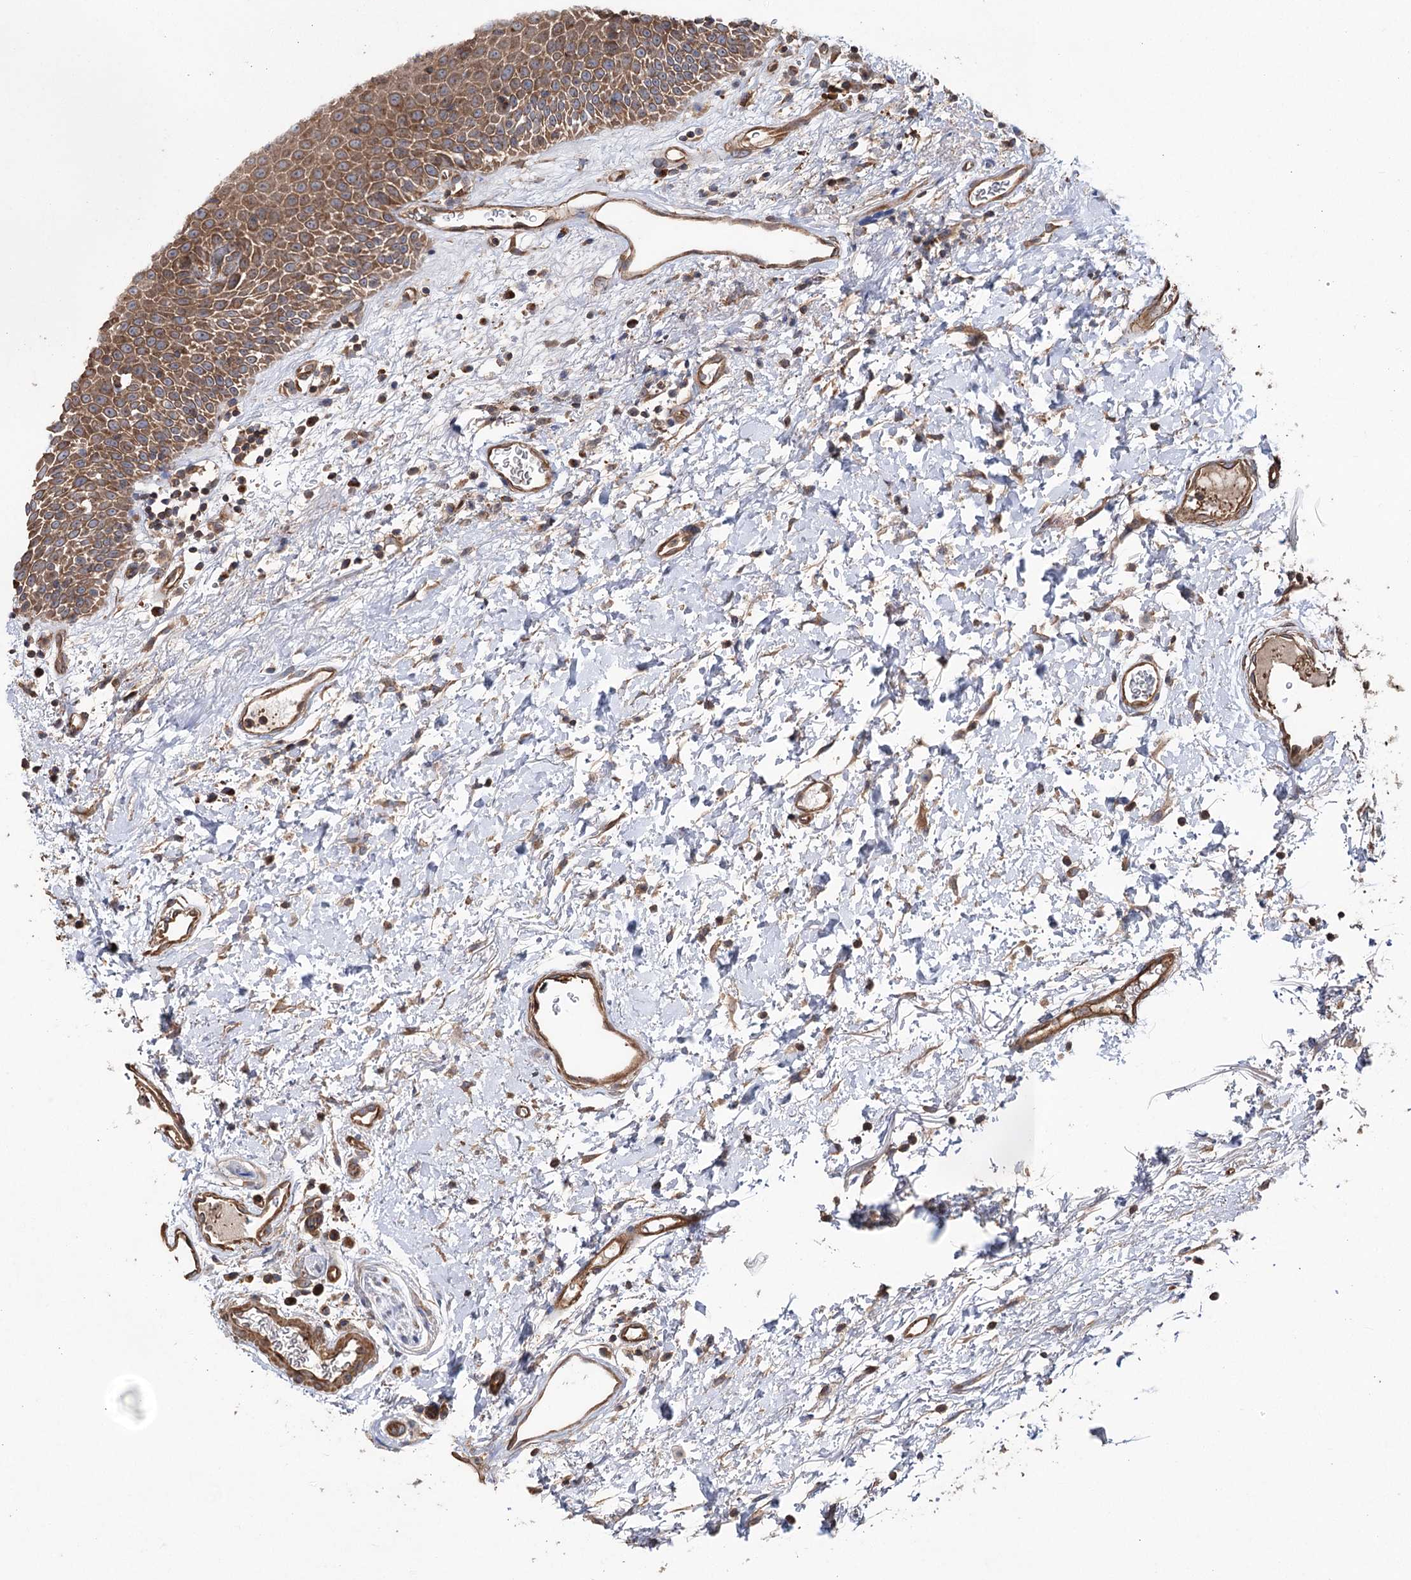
{"staining": {"intensity": "moderate", "quantity": "25%-75%", "location": "cytoplasmic/membranous"}, "tissue": "oral mucosa", "cell_type": "Squamous epithelial cells", "image_type": "normal", "snomed": [{"axis": "morphology", "description": "Normal tissue, NOS"}, {"axis": "topography", "description": "Oral tissue"}], "caption": "High-power microscopy captured an IHC micrograph of normal oral mucosa, revealing moderate cytoplasmic/membranous staining in approximately 25%-75% of squamous epithelial cells. The protein is stained brown, and the nuclei are stained in blue (DAB (3,3'-diaminobenzidine) IHC with brightfield microscopy, high magnification).", "gene": "LARS2", "patient": {"sex": "male", "age": 74}}